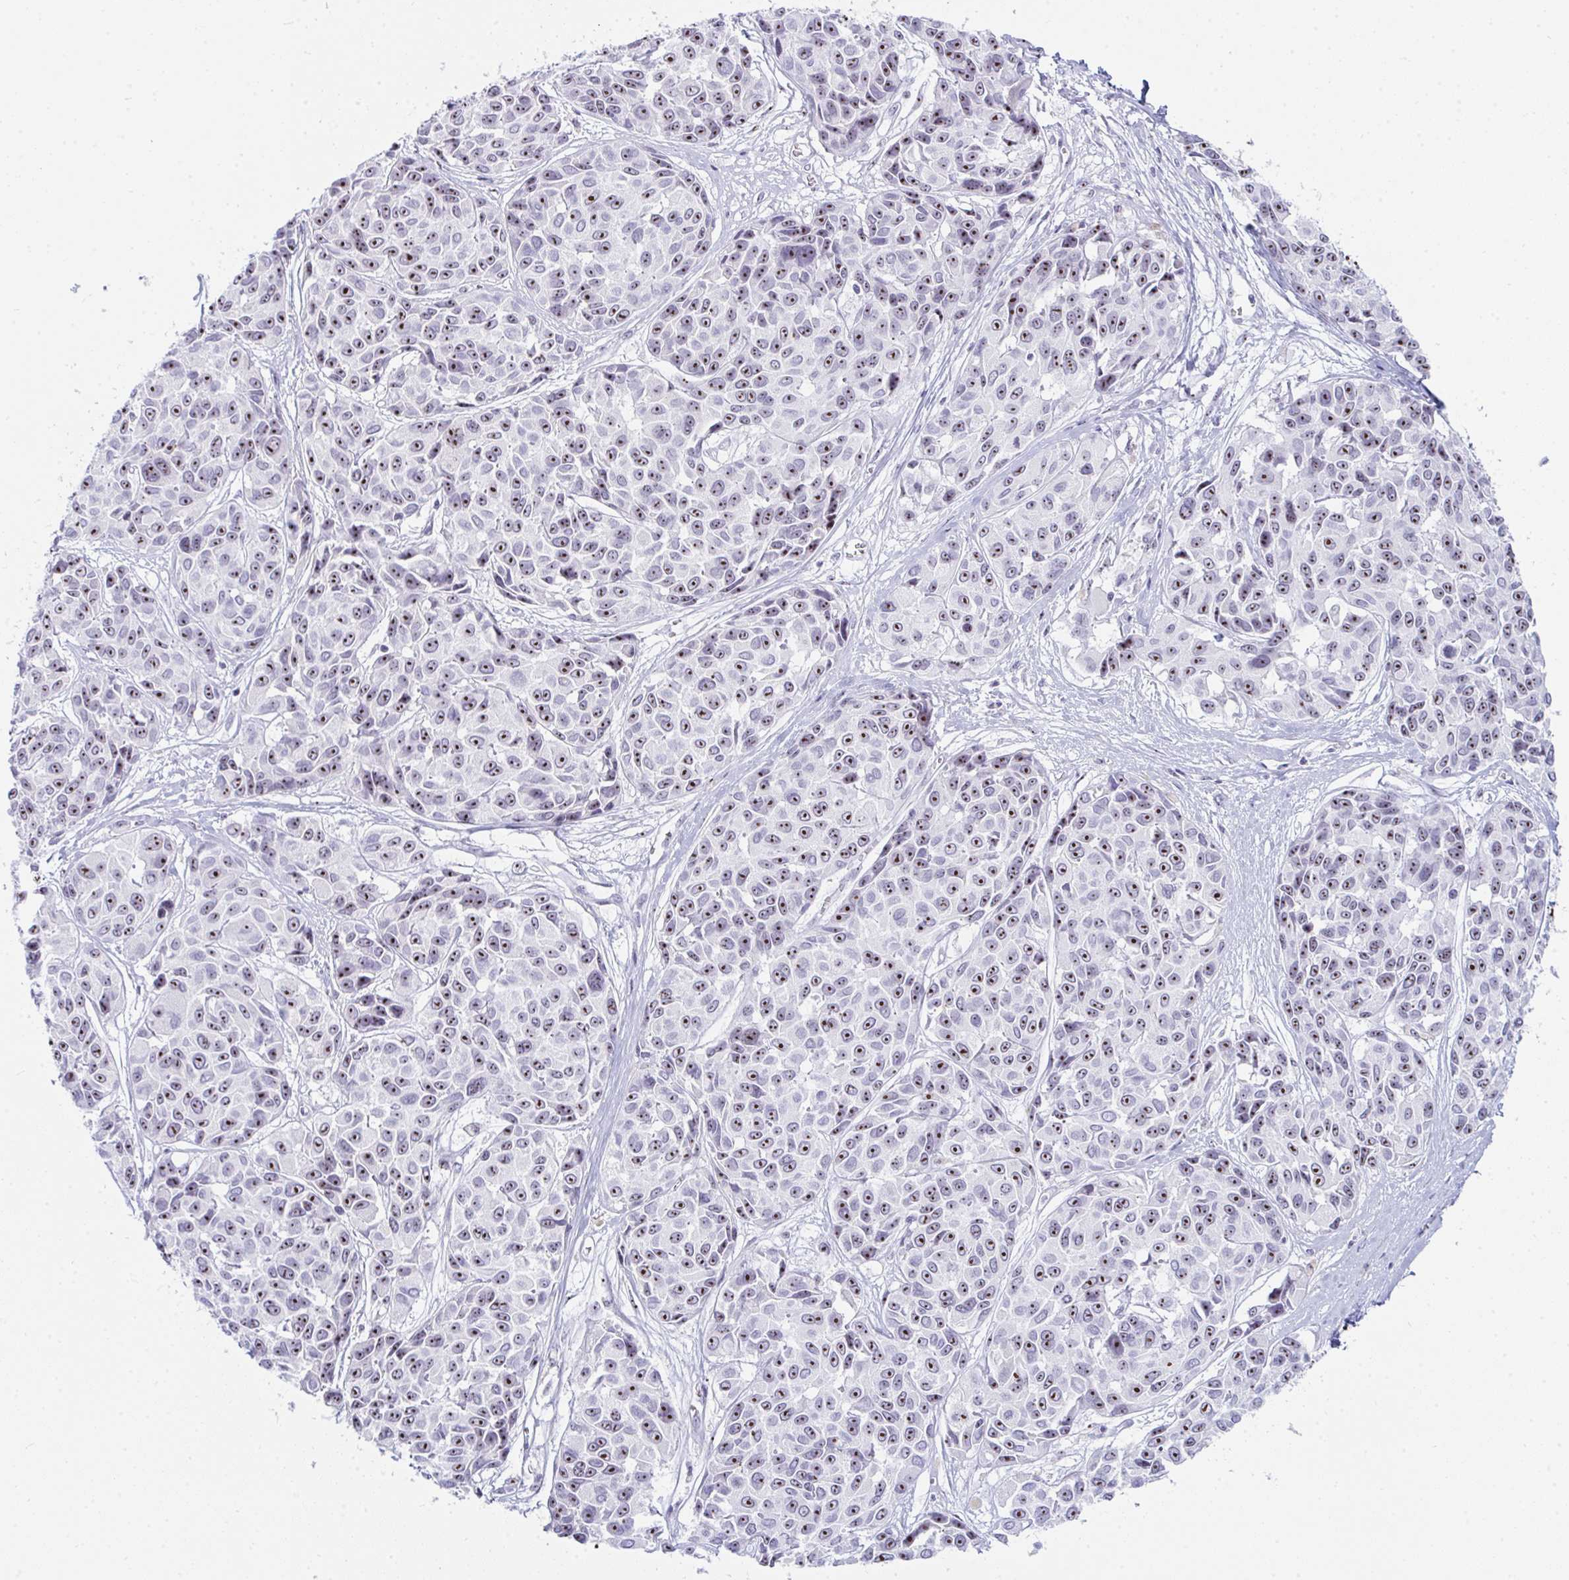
{"staining": {"intensity": "moderate", "quantity": ">75%", "location": "nuclear"}, "tissue": "melanoma", "cell_type": "Tumor cells", "image_type": "cancer", "snomed": [{"axis": "morphology", "description": "Malignant melanoma, NOS"}, {"axis": "topography", "description": "Skin"}], "caption": "Melanoma was stained to show a protein in brown. There is medium levels of moderate nuclear staining in approximately >75% of tumor cells.", "gene": "NOP10", "patient": {"sex": "female", "age": 66}}